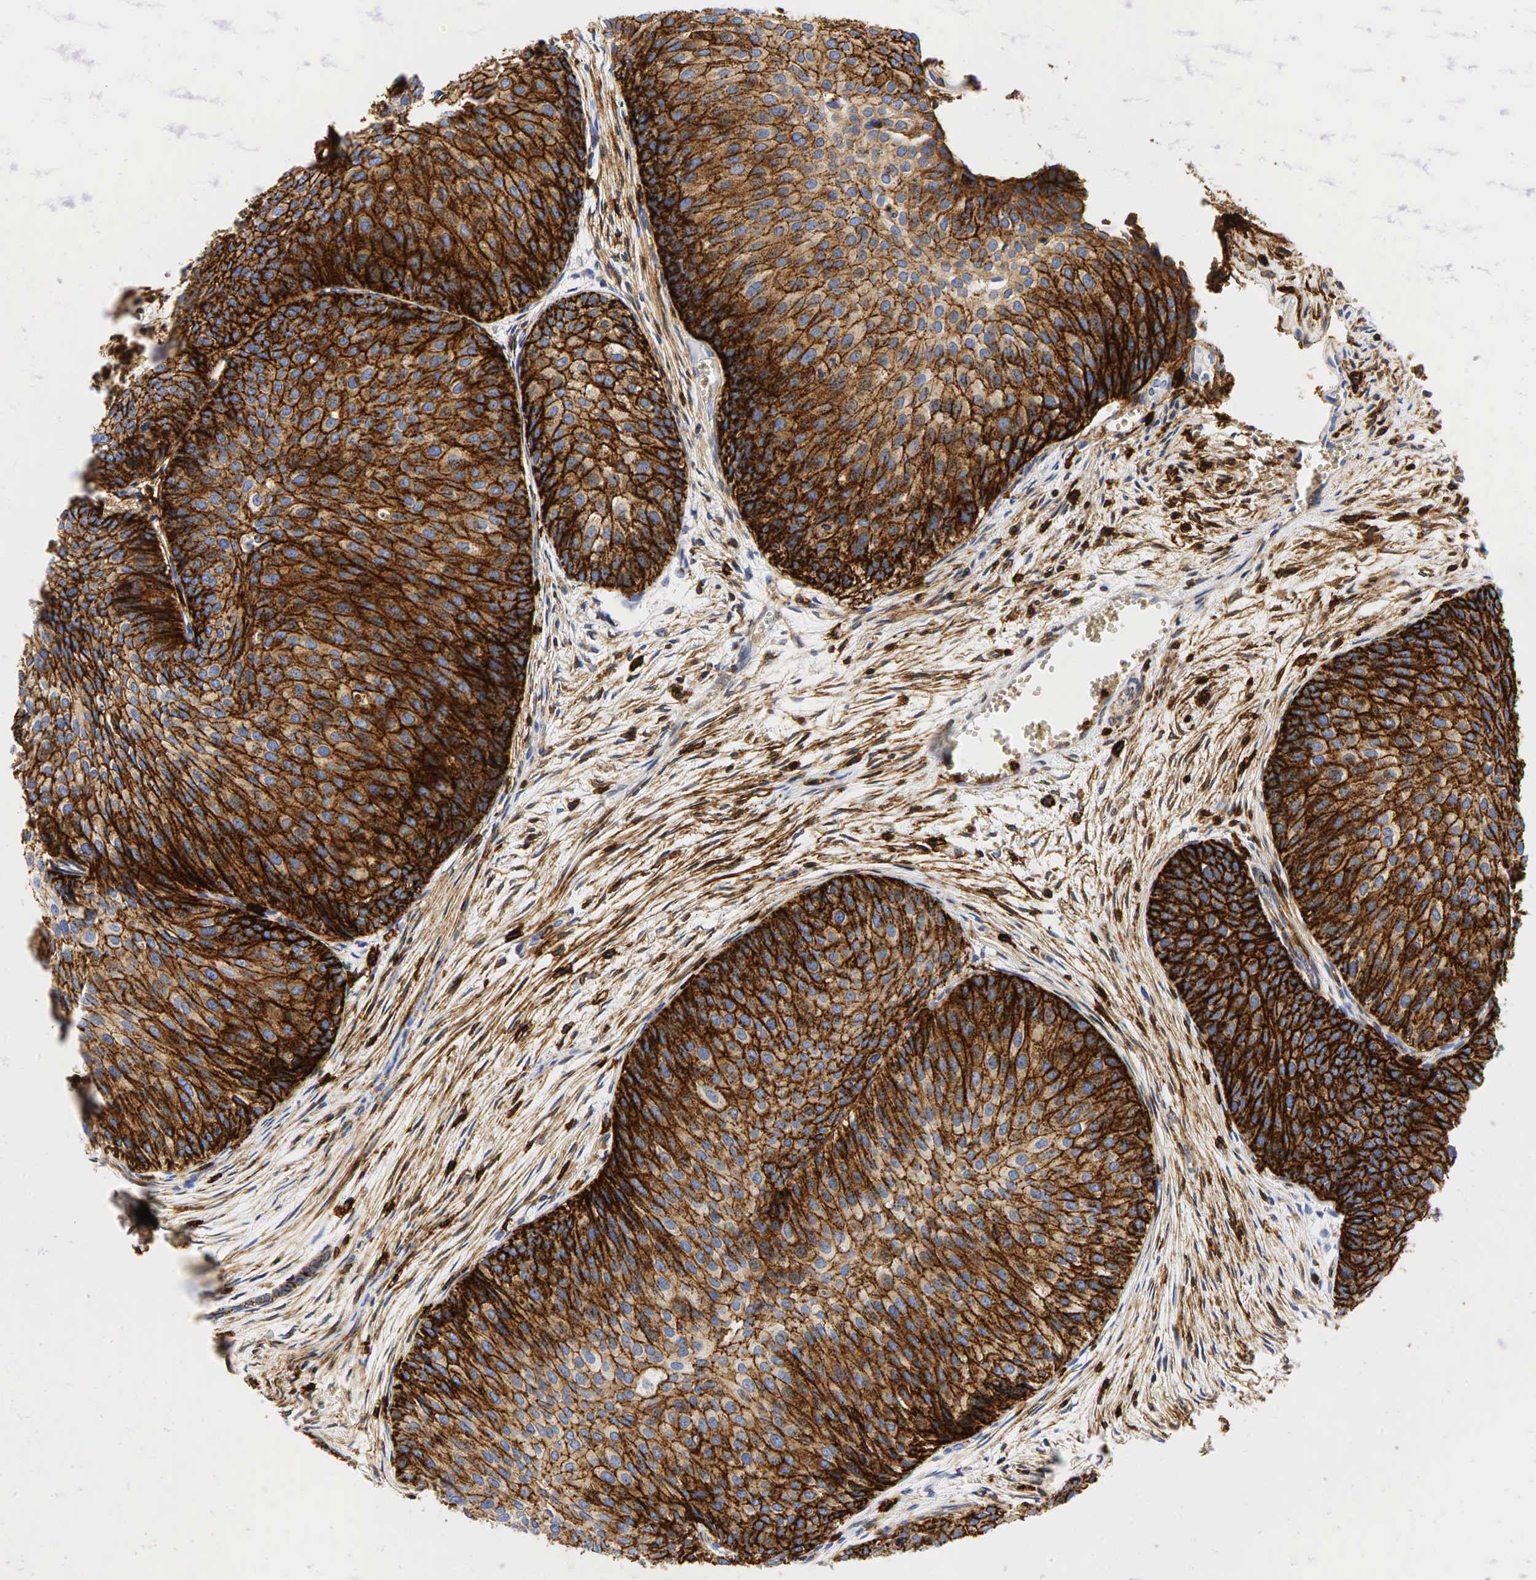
{"staining": {"intensity": "moderate", "quantity": ">75%", "location": "cytoplasmic/membranous"}, "tissue": "urothelial cancer", "cell_type": "Tumor cells", "image_type": "cancer", "snomed": [{"axis": "morphology", "description": "Urothelial carcinoma, Low grade"}, {"axis": "topography", "description": "Urinary bladder"}], "caption": "Brown immunohistochemical staining in urothelial cancer exhibits moderate cytoplasmic/membranous positivity in approximately >75% of tumor cells.", "gene": "CD44", "patient": {"sex": "male", "age": 84}}